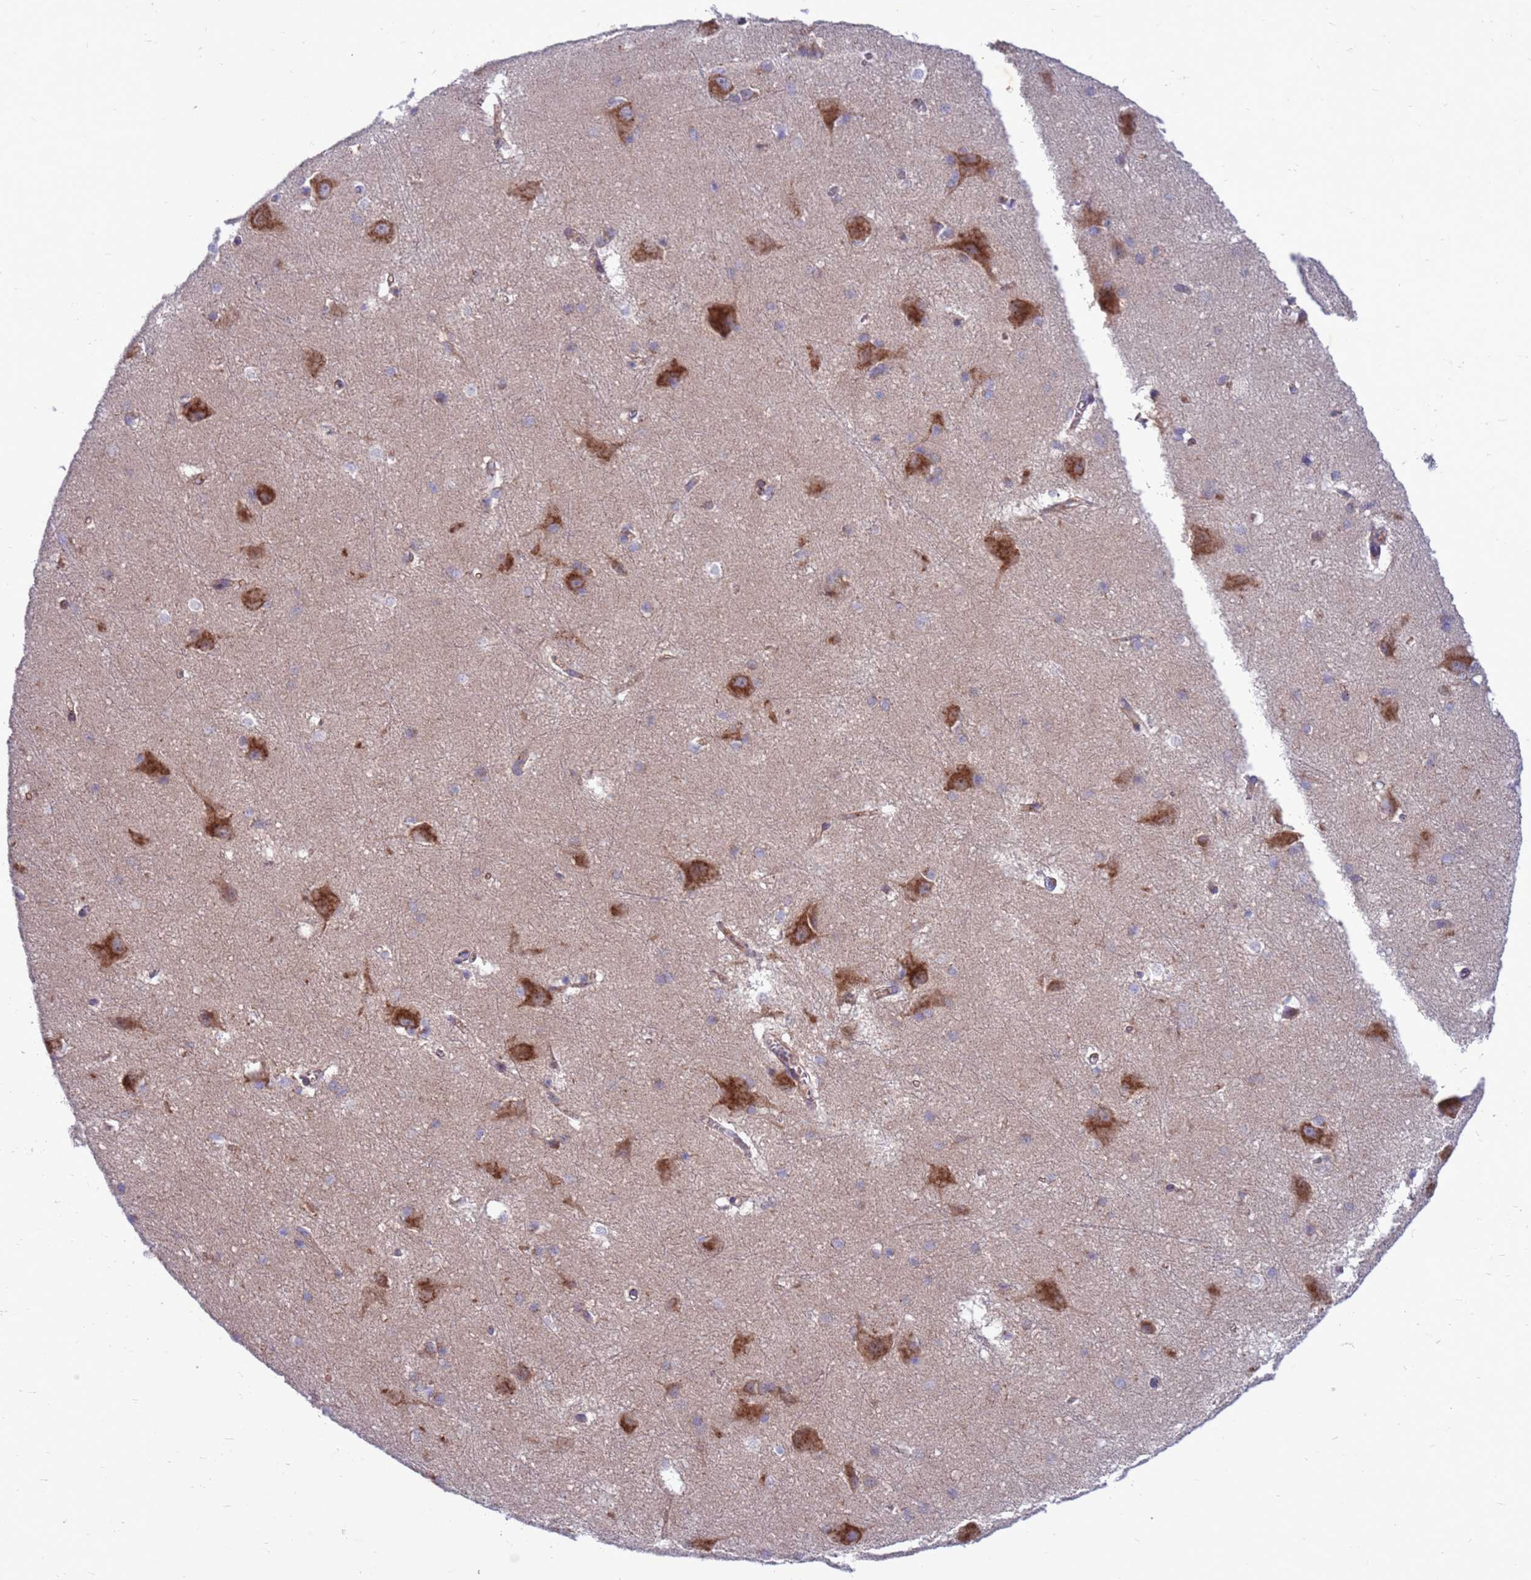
{"staining": {"intensity": "moderate", "quantity": "<25%", "location": "cytoplasmic/membranous"}, "tissue": "caudate", "cell_type": "Glial cells", "image_type": "normal", "snomed": [{"axis": "morphology", "description": "Normal tissue, NOS"}, {"axis": "topography", "description": "Lateral ventricle wall"}], "caption": "Immunohistochemical staining of benign caudate demonstrates low levels of moderate cytoplasmic/membranous staining in approximately <25% of glial cells.", "gene": "ZC3HAV1", "patient": {"sex": "male", "age": 37}}